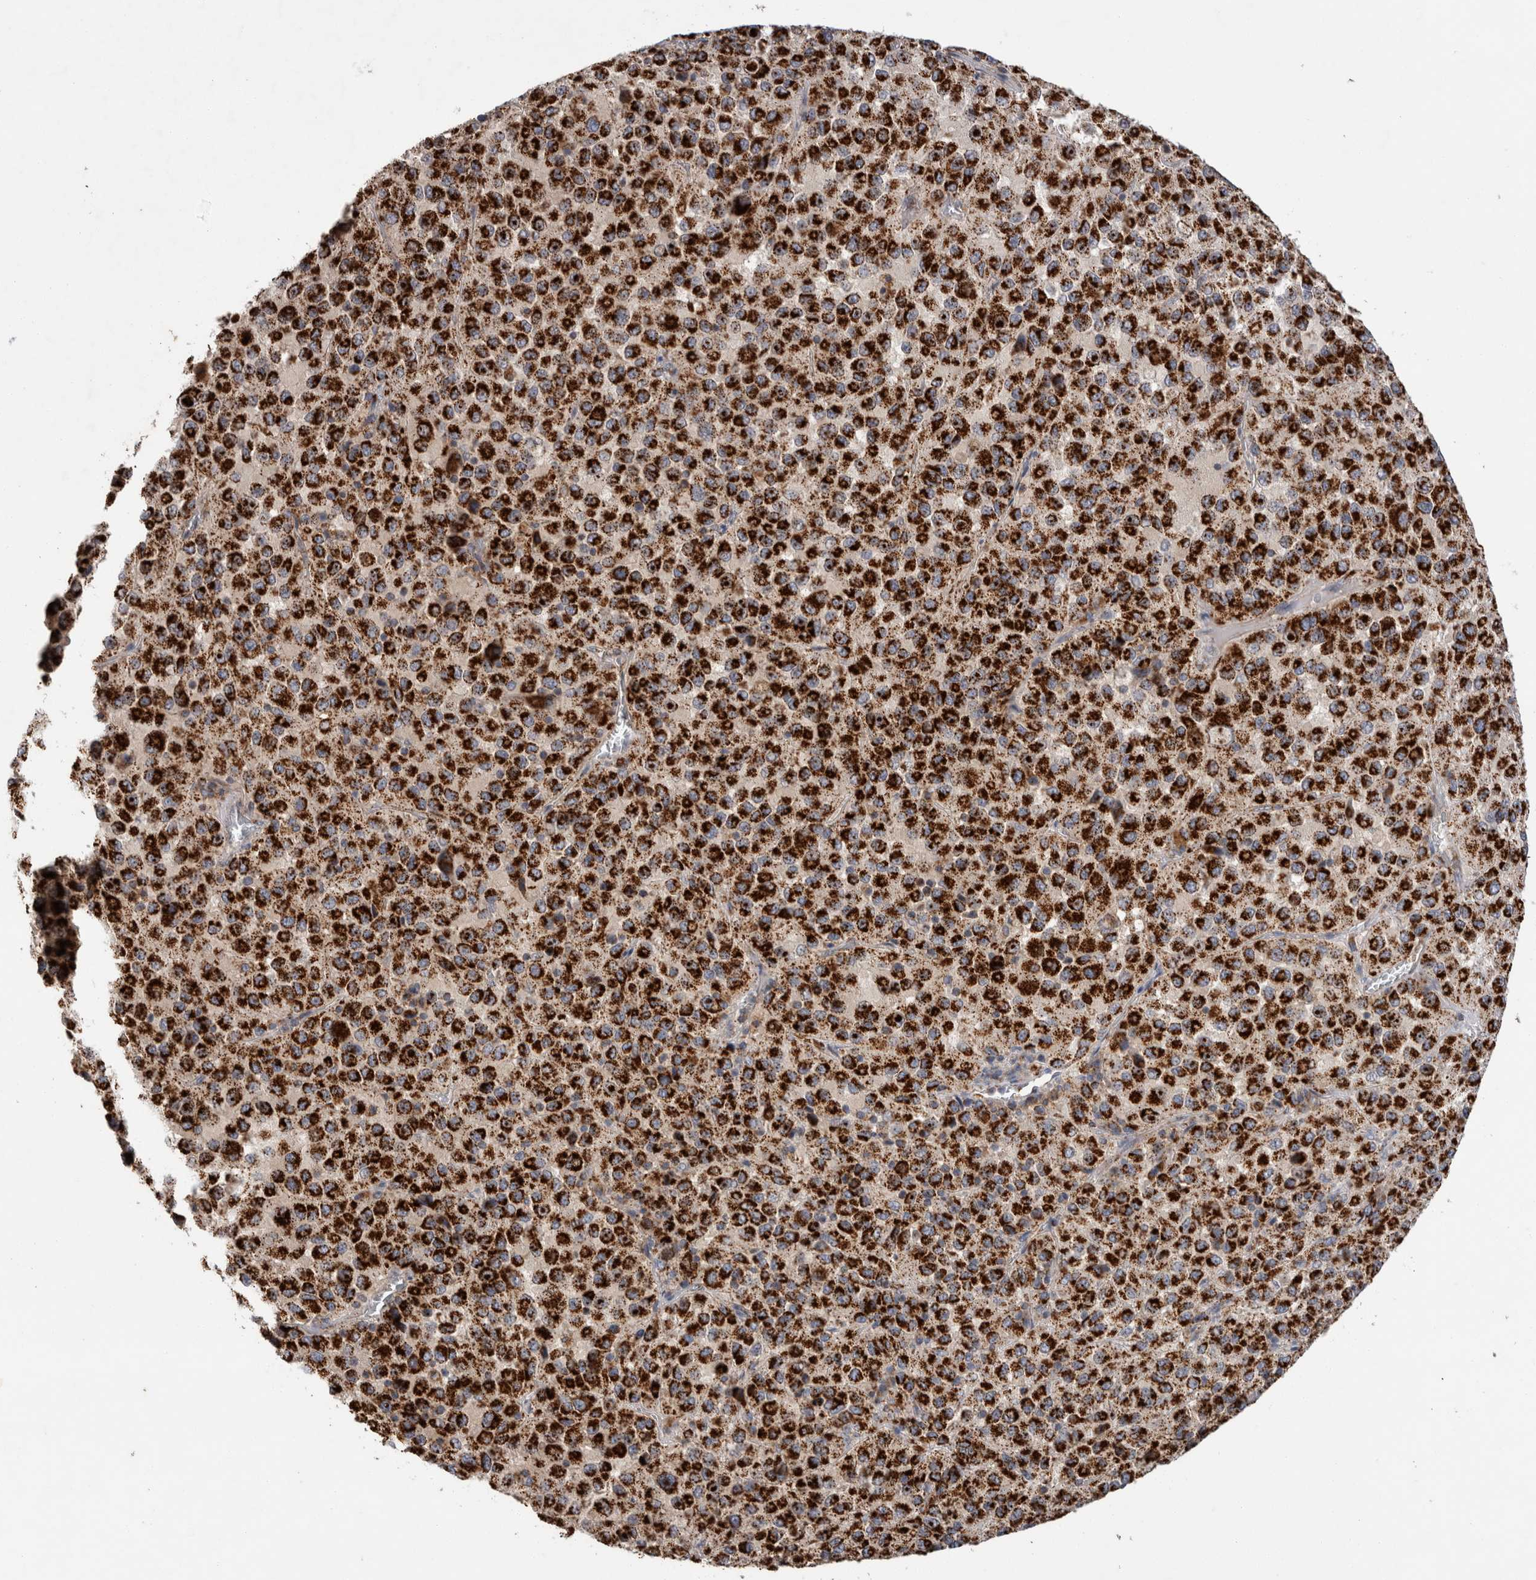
{"staining": {"intensity": "strong", "quantity": ">75%", "location": "cytoplasmic/membranous"}, "tissue": "melanoma", "cell_type": "Tumor cells", "image_type": "cancer", "snomed": [{"axis": "morphology", "description": "Malignant melanoma, Metastatic site"}, {"axis": "topography", "description": "Lung"}], "caption": "Human melanoma stained with a protein marker shows strong staining in tumor cells.", "gene": "IARS2", "patient": {"sex": "male", "age": 64}}